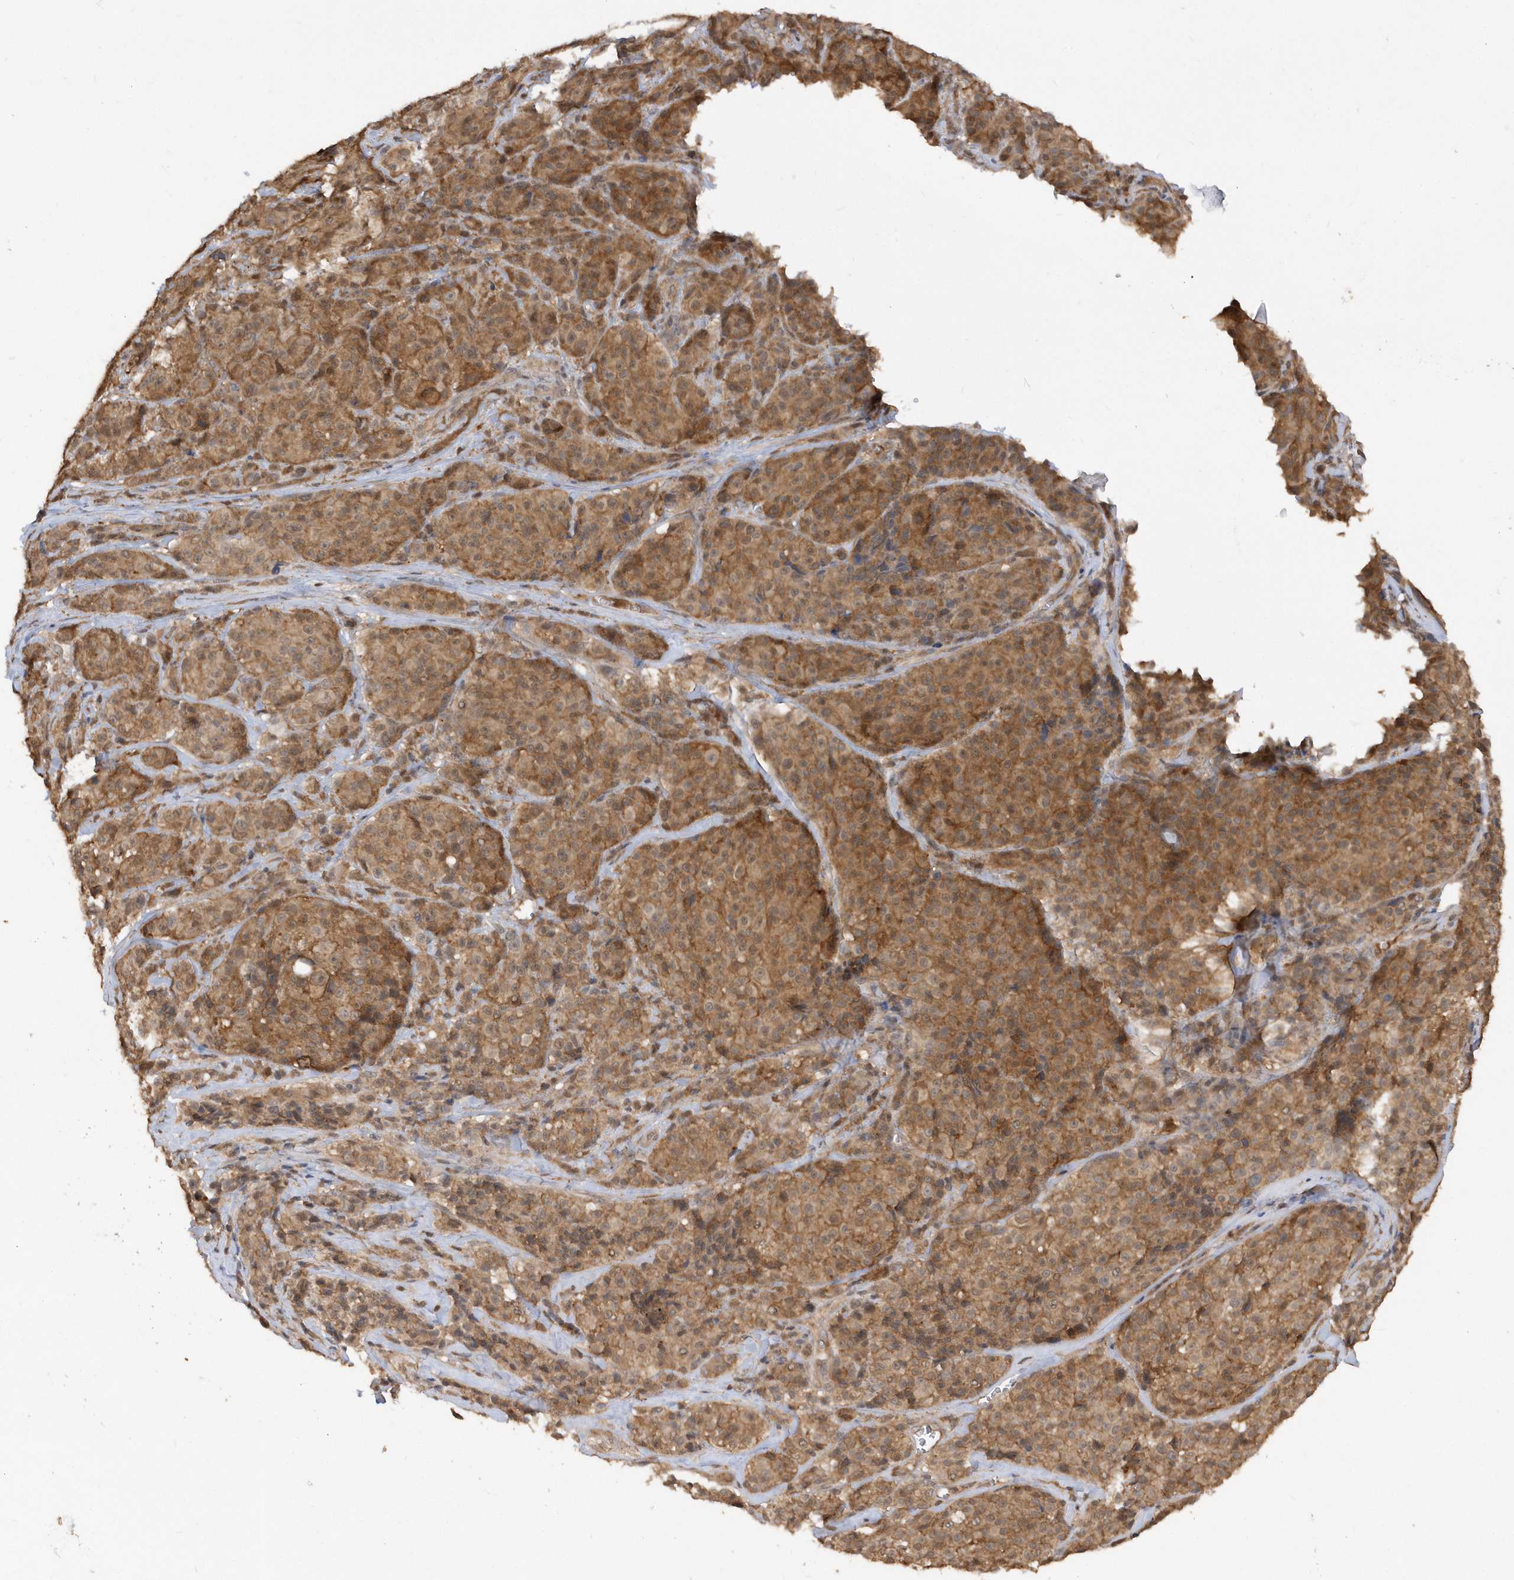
{"staining": {"intensity": "moderate", "quantity": ">75%", "location": "cytoplasmic/membranous"}, "tissue": "melanoma", "cell_type": "Tumor cells", "image_type": "cancer", "snomed": [{"axis": "morphology", "description": "Malignant melanoma, NOS"}, {"axis": "topography", "description": "Skin"}], "caption": "Moderate cytoplasmic/membranous expression is identified in approximately >75% of tumor cells in melanoma. (DAB = brown stain, brightfield microscopy at high magnification).", "gene": "RPE", "patient": {"sex": "male", "age": 73}}